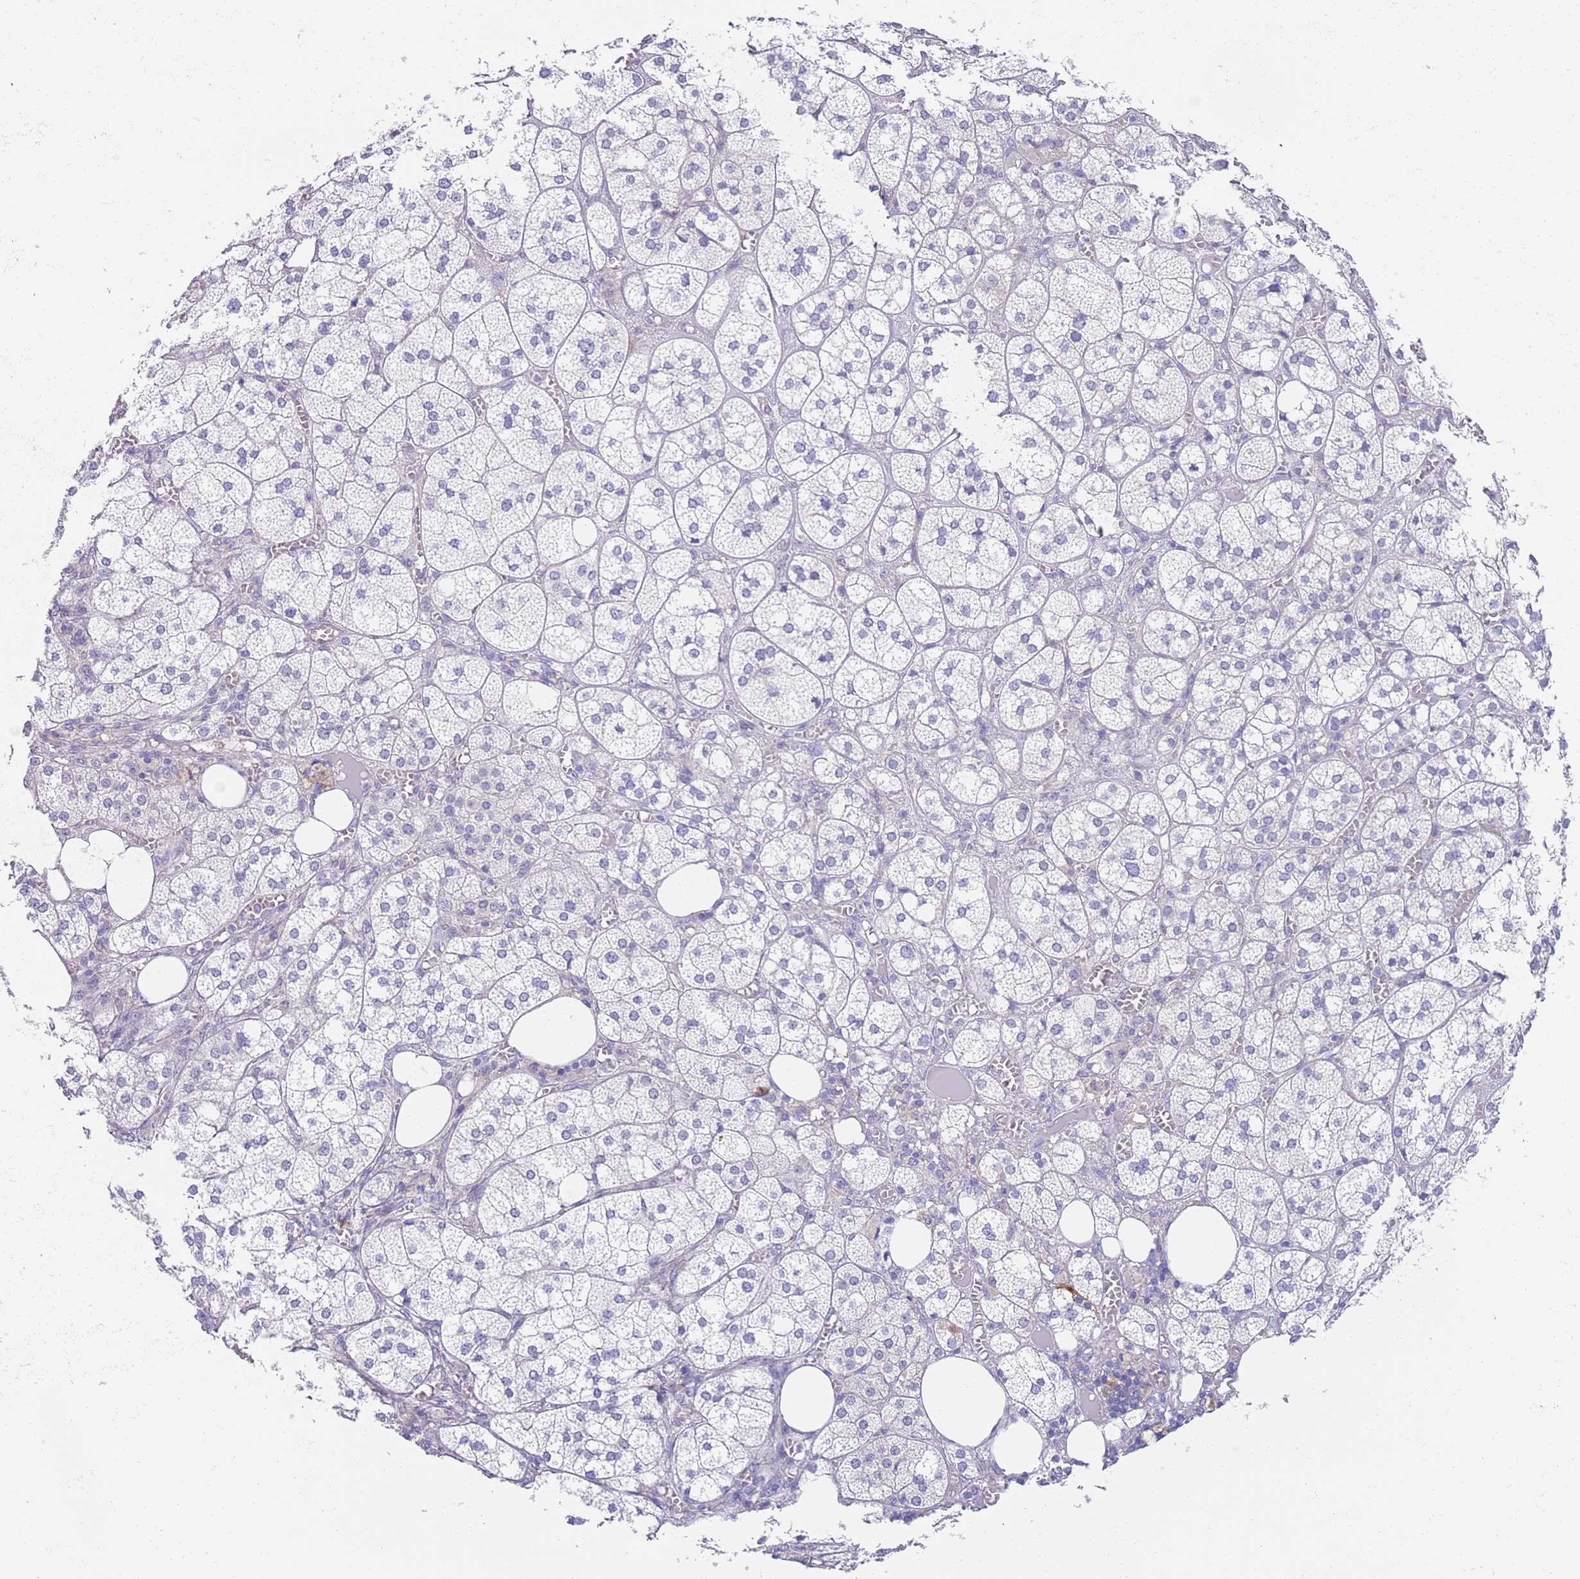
{"staining": {"intensity": "negative", "quantity": "none", "location": "none"}, "tissue": "adrenal gland", "cell_type": "Glandular cells", "image_type": "normal", "snomed": [{"axis": "morphology", "description": "Normal tissue, NOS"}, {"axis": "topography", "description": "Adrenal gland"}], "caption": "Normal adrenal gland was stained to show a protein in brown. There is no significant expression in glandular cells. (Immunohistochemistry (ihc), brightfield microscopy, high magnification).", "gene": "TYW1B", "patient": {"sex": "female", "age": 61}}